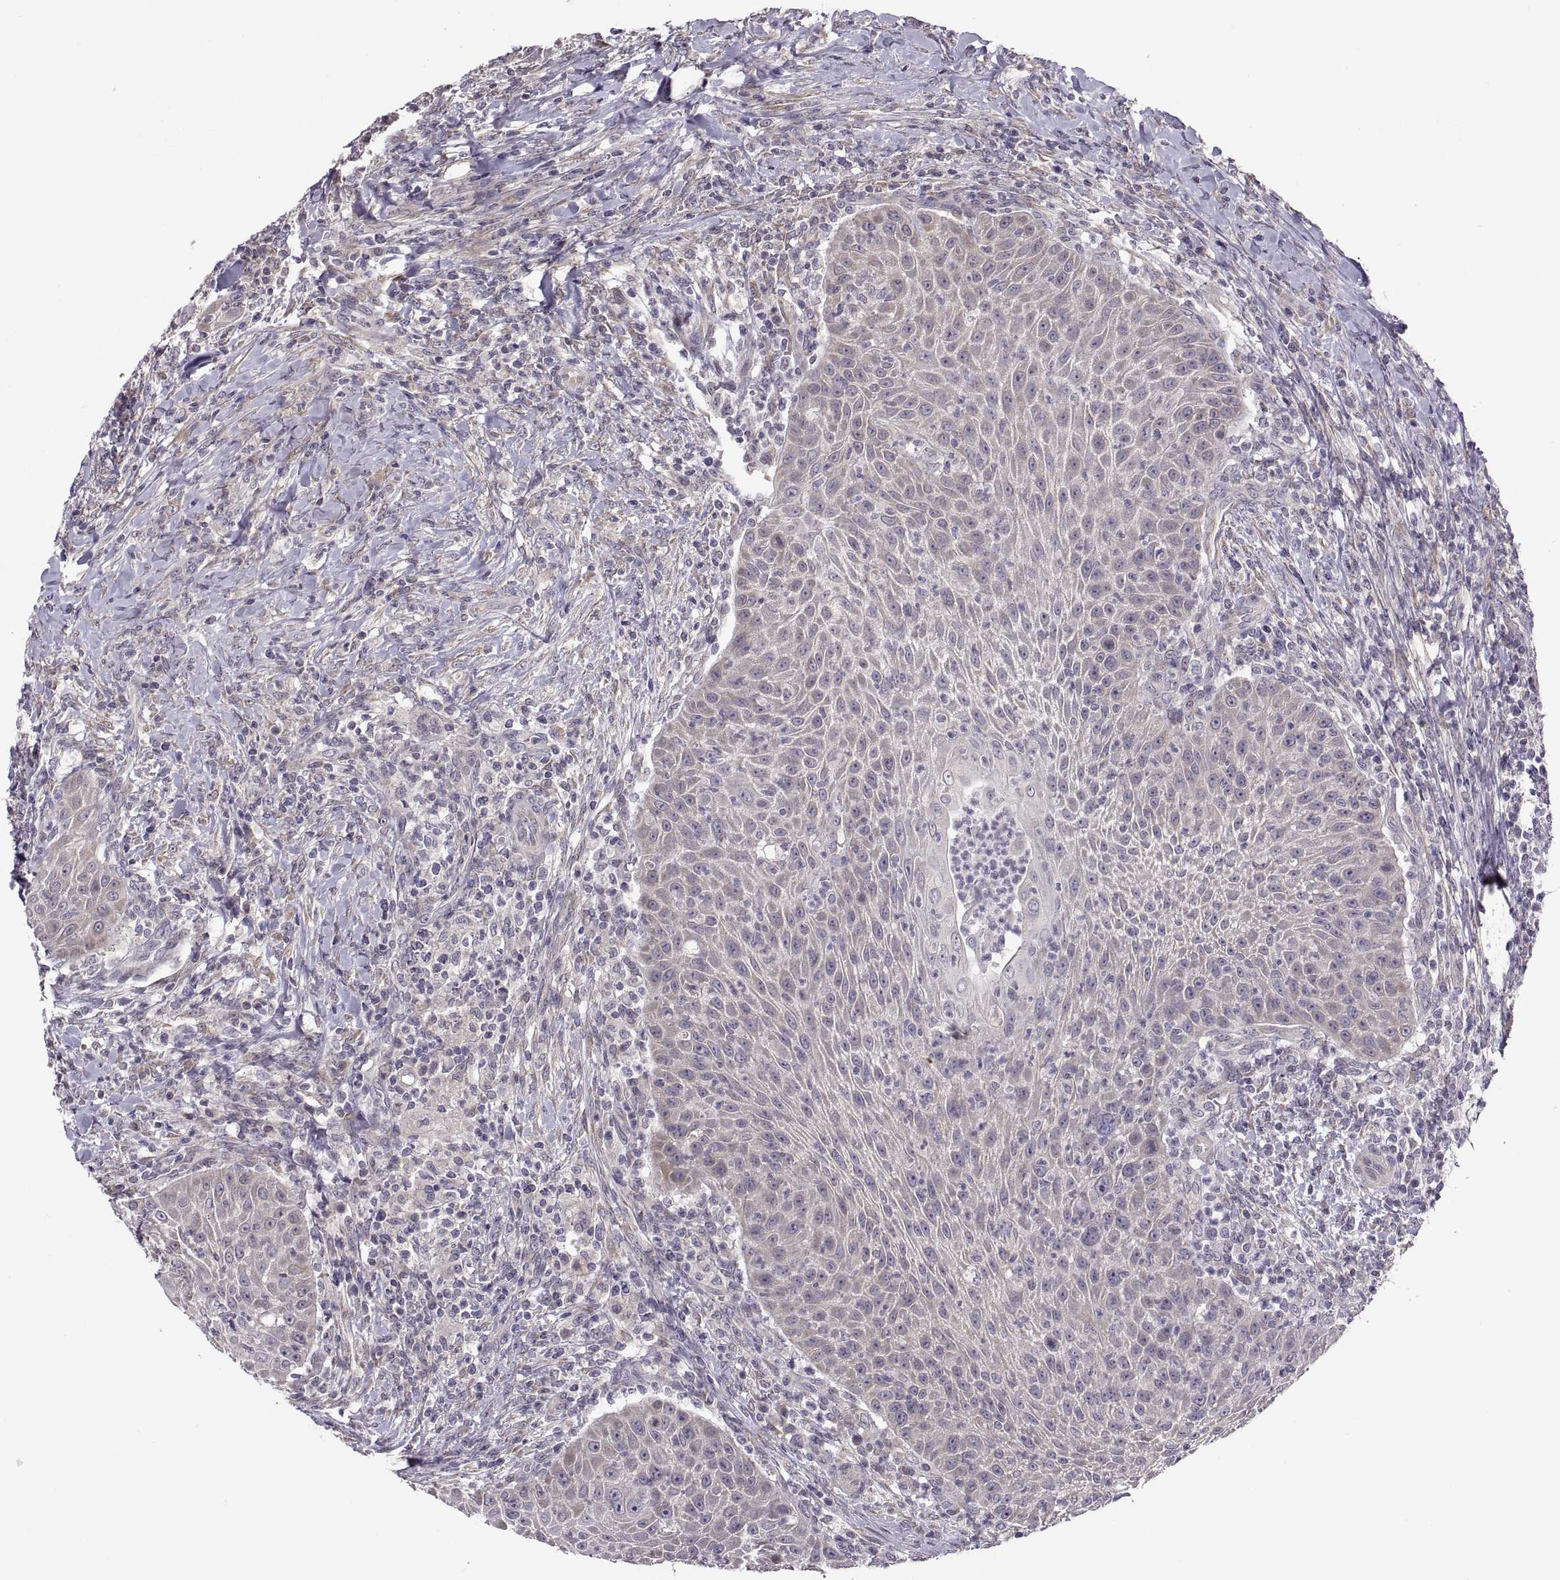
{"staining": {"intensity": "weak", "quantity": ">75%", "location": "cytoplasmic/membranous"}, "tissue": "head and neck cancer", "cell_type": "Tumor cells", "image_type": "cancer", "snomed": [{"axis": "morphology", "description": "Squamous cell carcinoma, NOS"}, {"axis": "topography", "description": "Head-Neck"}], "caption": "Immunohistochemistry (IHC) (DAB) staining of head and neck cancer reveals weak cytoplasmic/membranous protein positivity in about >75% of tumor cells.", "gene": "ACSBG2", "patient": {"sex": "male", "age": 69}}